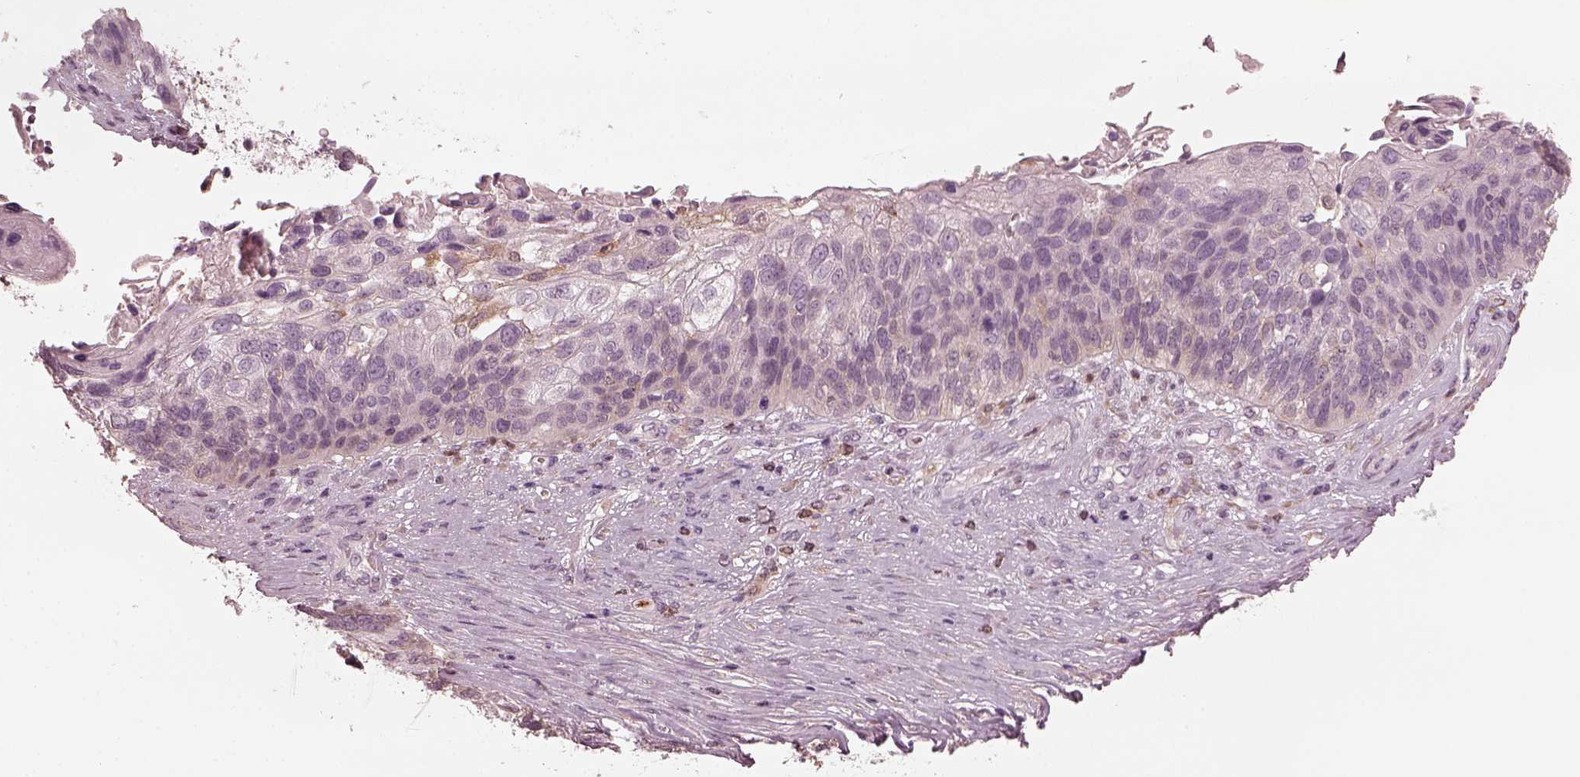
{"staining": {"intensity": "negative", "quantity": "none", "location": "none"}, "tissue": "lung cancer", "cell_type": "Tumor cells", "image_type": "cancer", "snomed": [{"axis": "morphology", "description": "Squamous cell carcinoma, NOS"}, {"axis": "topography", "description": "Lung"}], "caption": "The image reveals no significant expression in tumor cells of lung cancer.", "gene": "PSTPIP2", "patient": {"sex": "male", "age": 69}}